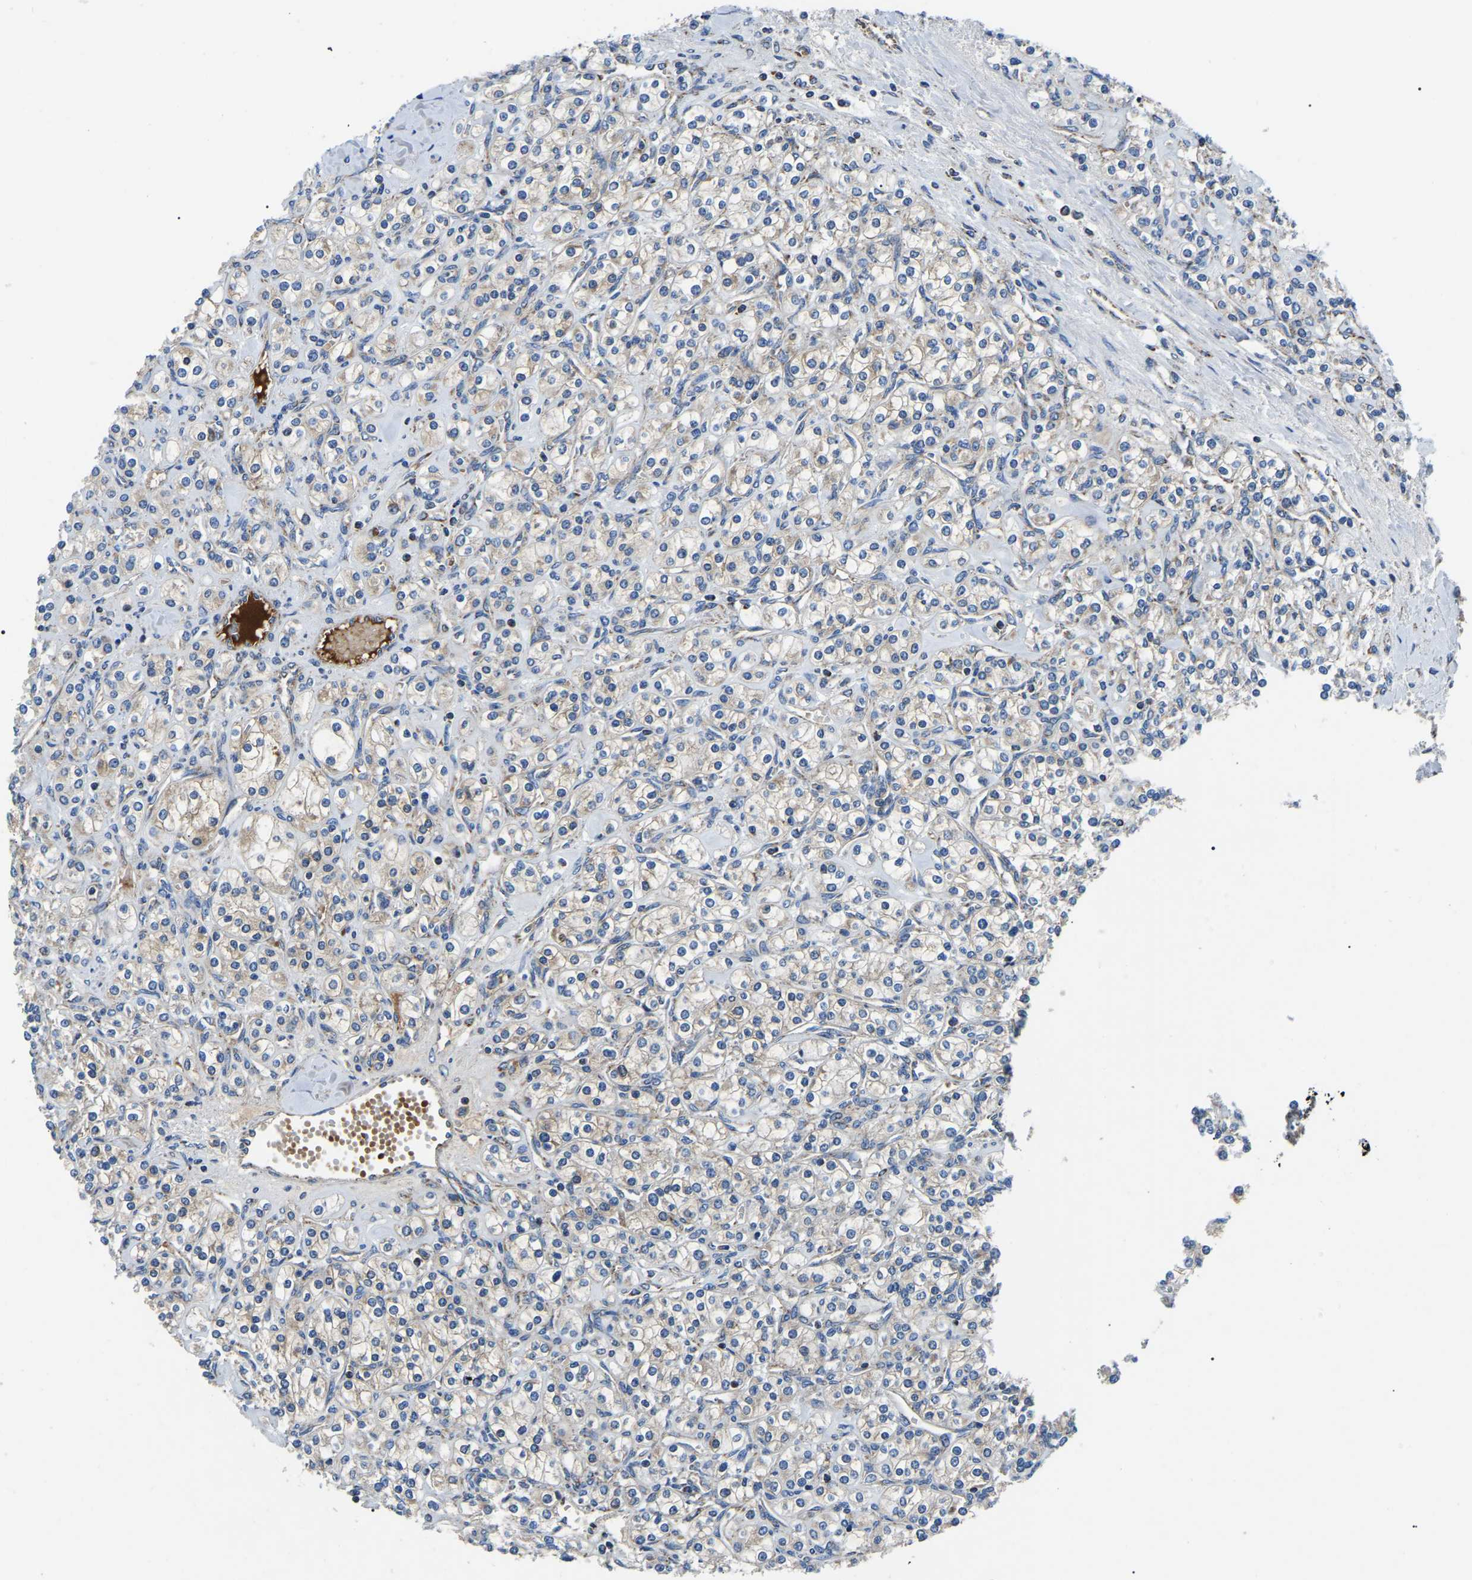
{"staining": {"intensity": "weak", "quantity": "25%-75%", "location": "cytoplasmic/membranous"}, "tissue": "renal cancer", "cell_type": "Tumor cells", "image_type": "cancer", "snomed": [{"axis": "morphology", "description": "Adenocarcinoma, NOS"}, {"axis": "topography", "description": "Kidney"}], "caption": "Adenocarcinoma (renal) tissue reveals weak cytoplasmic/membranous expression in approximately 25%-75% of tumor cells", "gene": "PPM1E", "patient": {"sex": "male", "age": 77}}